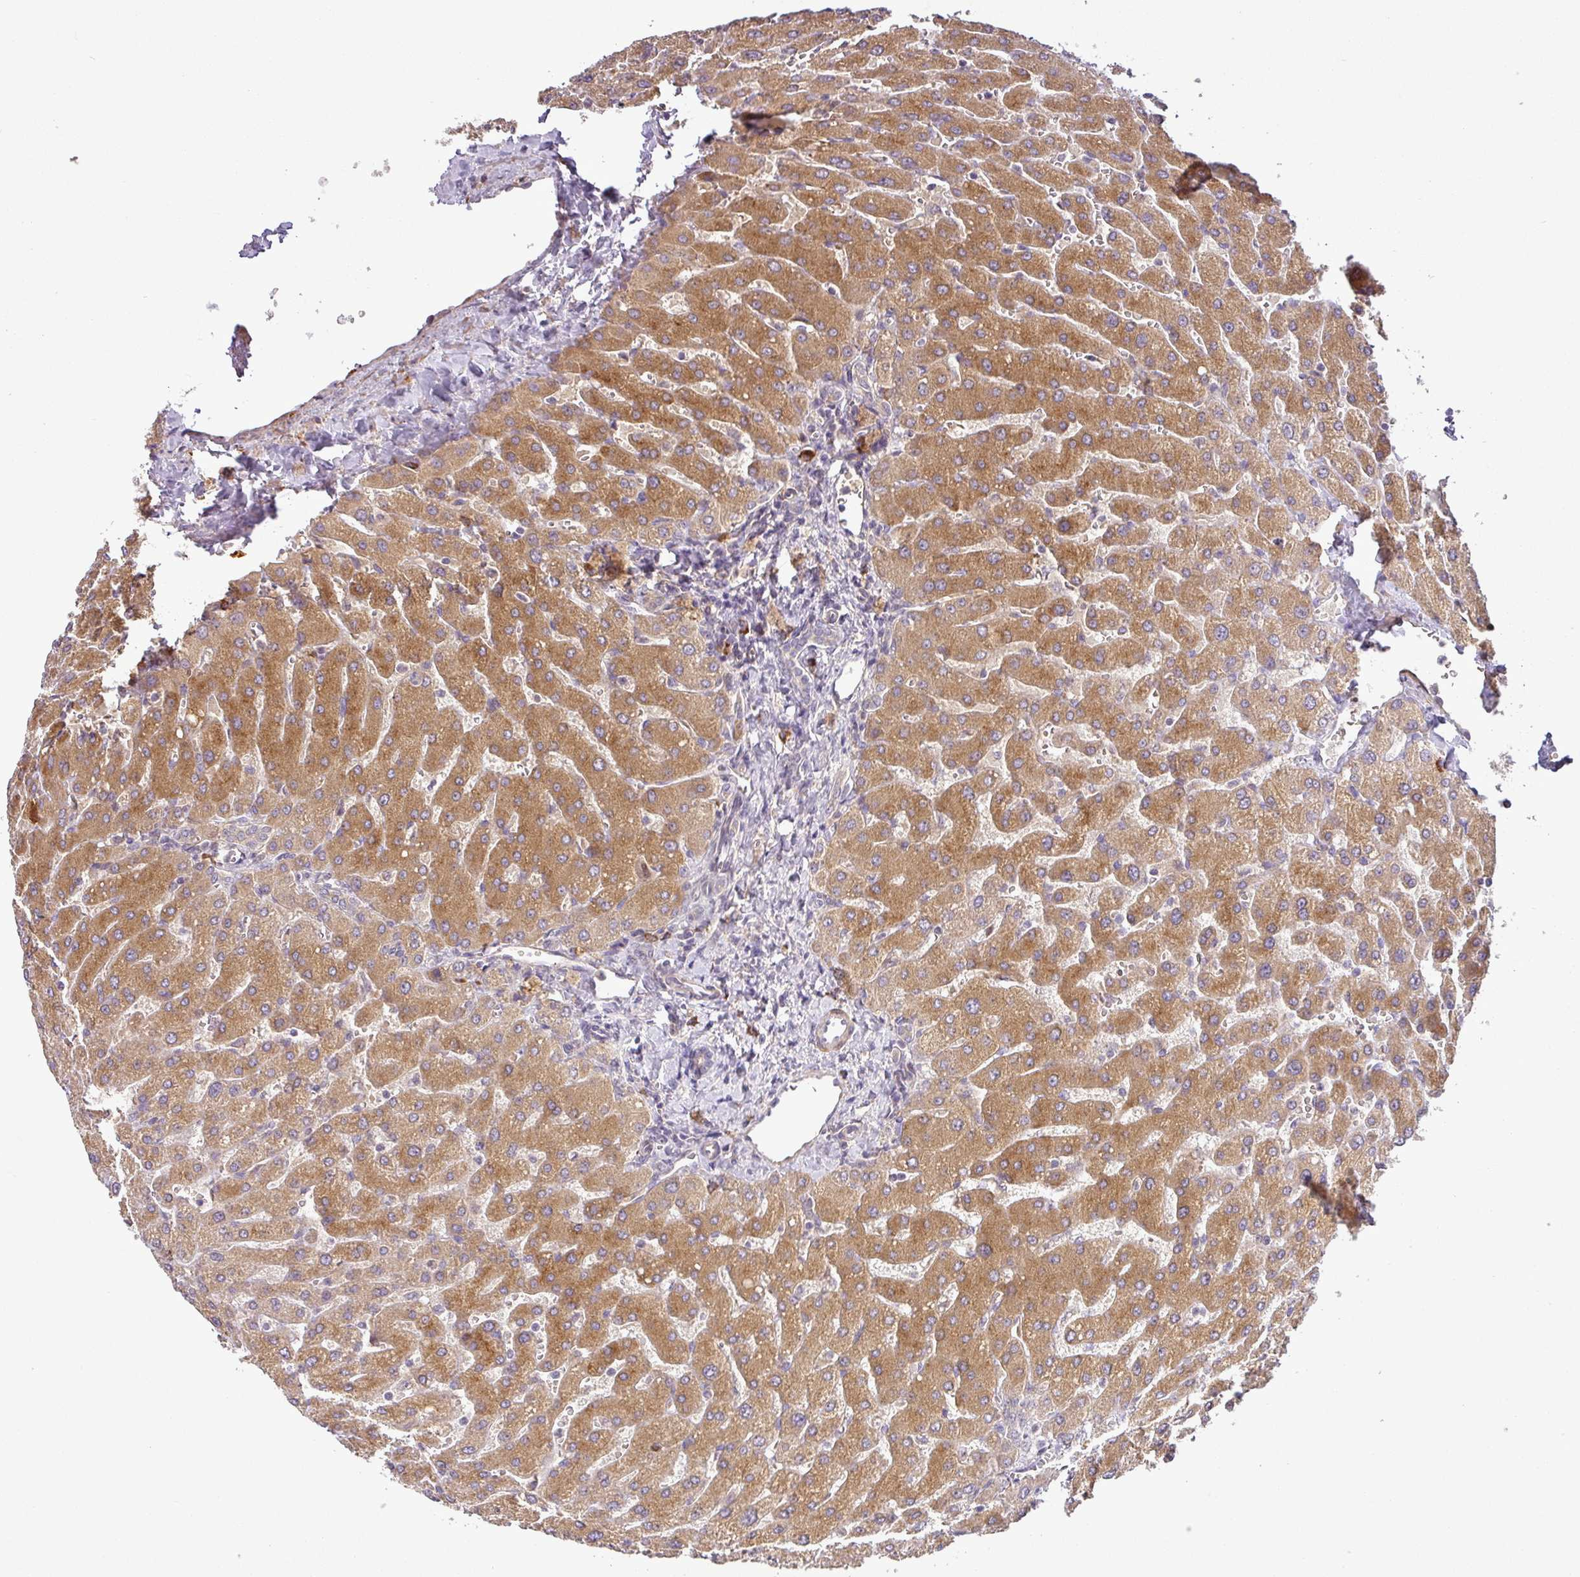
{"staining": {"intensity": "negative", "quantity": "none", "location": "none"}, "tissue": "liver", "cell_type": "Cholangiocytes", "image_type": "normal", "snomed": [{"axis": "morphology", "description": "Normal tissue, NOS"}, {"axis": "topography", "description": "Liver"}], "caption": "High power microscopy histopathology image of an immunohistochemistry histopathology image of benign liver, revealing no significant staining in cholangiocytes.", "gene": "MOCS3", "patient": {"sex": "male", "age": 55}}